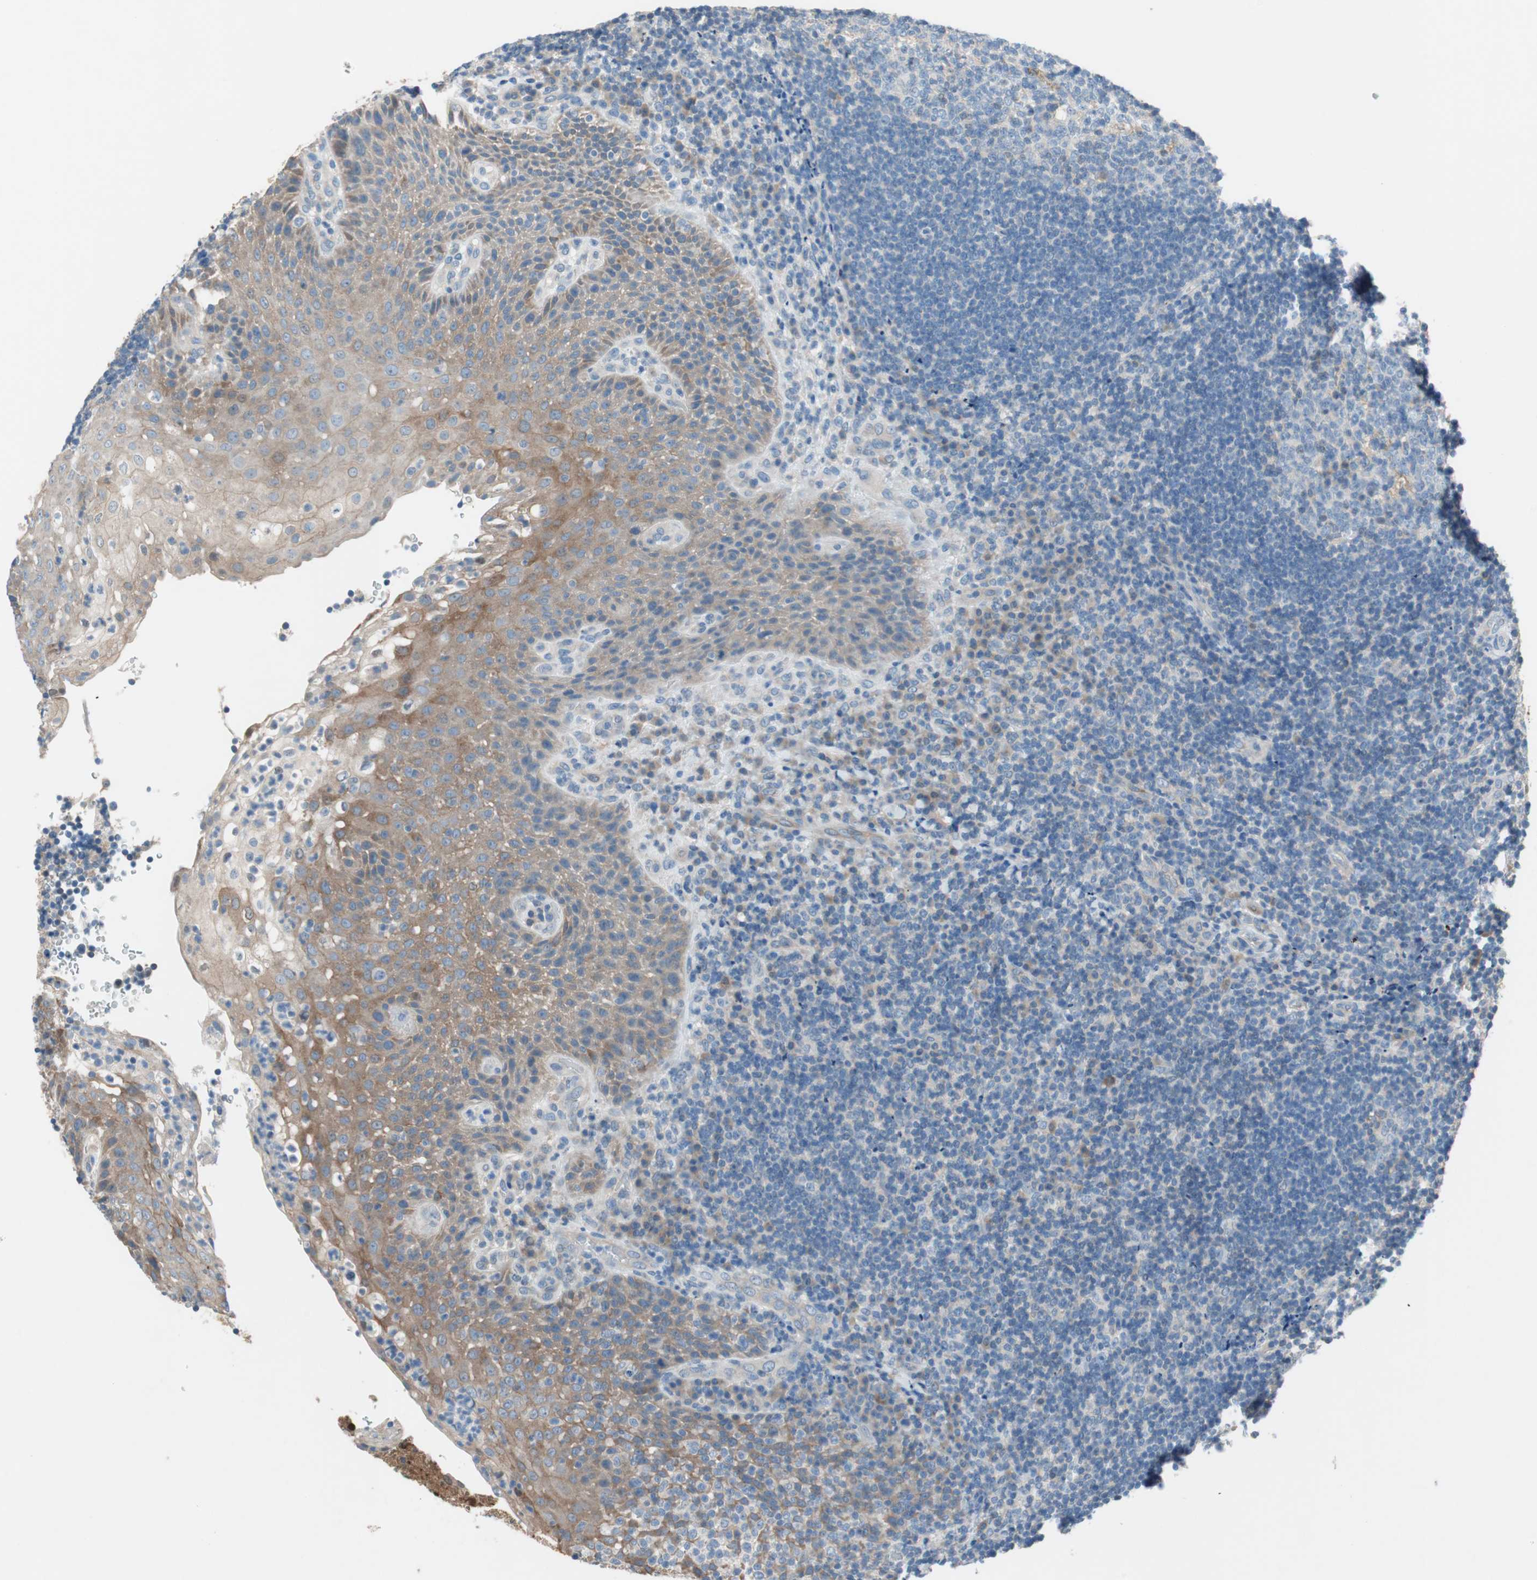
{"staining": {"intensity": "negative", "quantity": "none", "location": "none"}, "tissue": "lymphoma", "cell_type": "Tumor cells", "image_type": "cancer", "snomed": [{"axis": "morphology", "description": "Malignant lymphoma, non-Hodgkin's type, High grade"}, {"axis": "topography", "description": "Tonsil"}], "caption": "High magnification brightfield microscopy of lymphoma stained with DAB (3,3'-diaminobenzidine) (brown) and counterstained with hematoxylin (blue): tumor cells show no significant positivity.", "gene": "GLUL", "patient": {"sex": "female", "age": 36}}